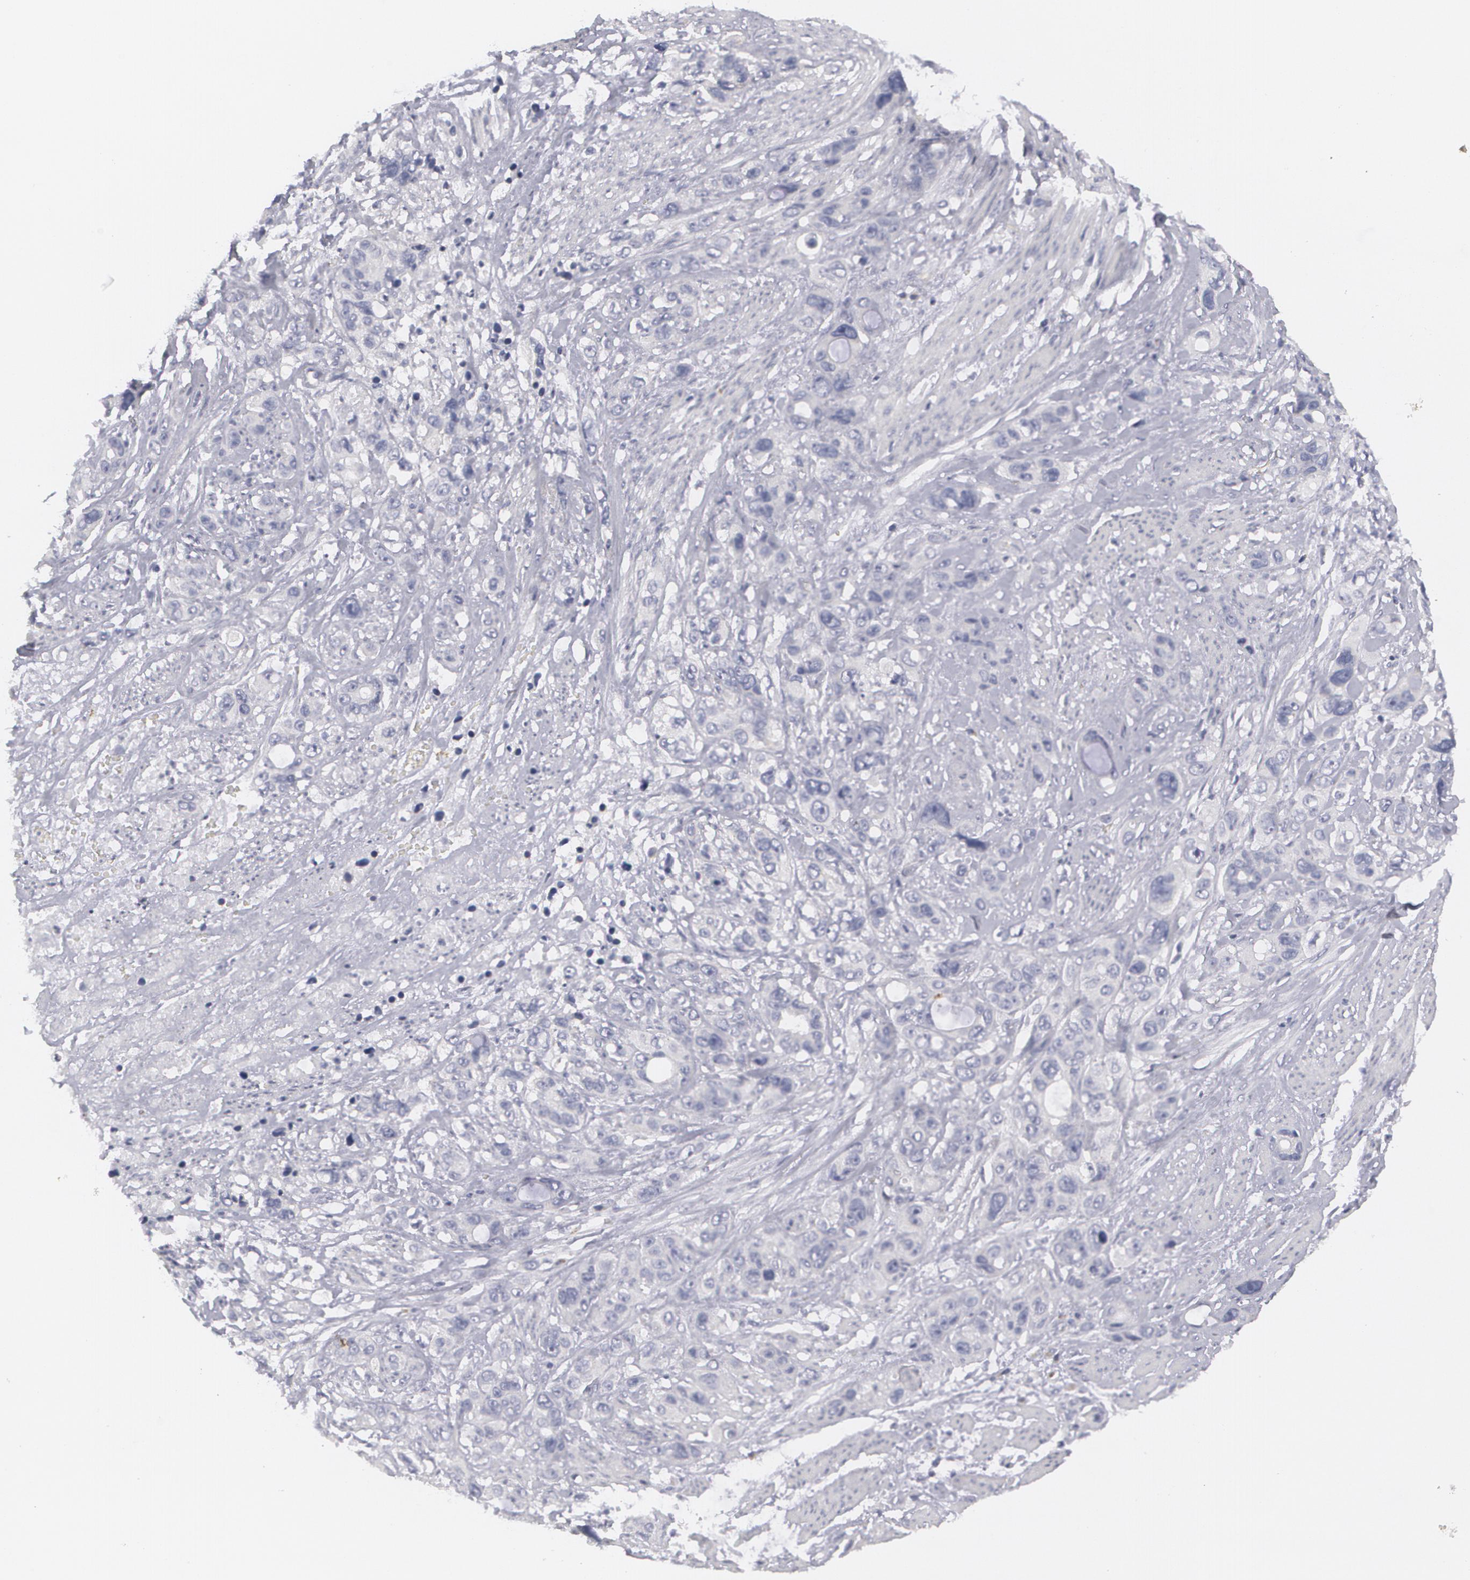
{"staining": {"intensity": "negative", "quantity": "none", "location": "none"}, "tissue": "stomach cancer", "cell_type": "Tumor cells", "image_type": "cancer", "snomed": [{"axis": "morphology", "description": "Adenocarcinoma, NOS"}, {"axis": "topography", "description": "Stomach, upper"}], "caption": "This micrograph is of stomach cancer (adenocarcinoma) stained with IHC to label a protein in brown with the nuclei are counter-stained blue. There is no staining in tumor cells.", "gene": "MBNL3", "patient": {"sex": "male", "age": 47}}